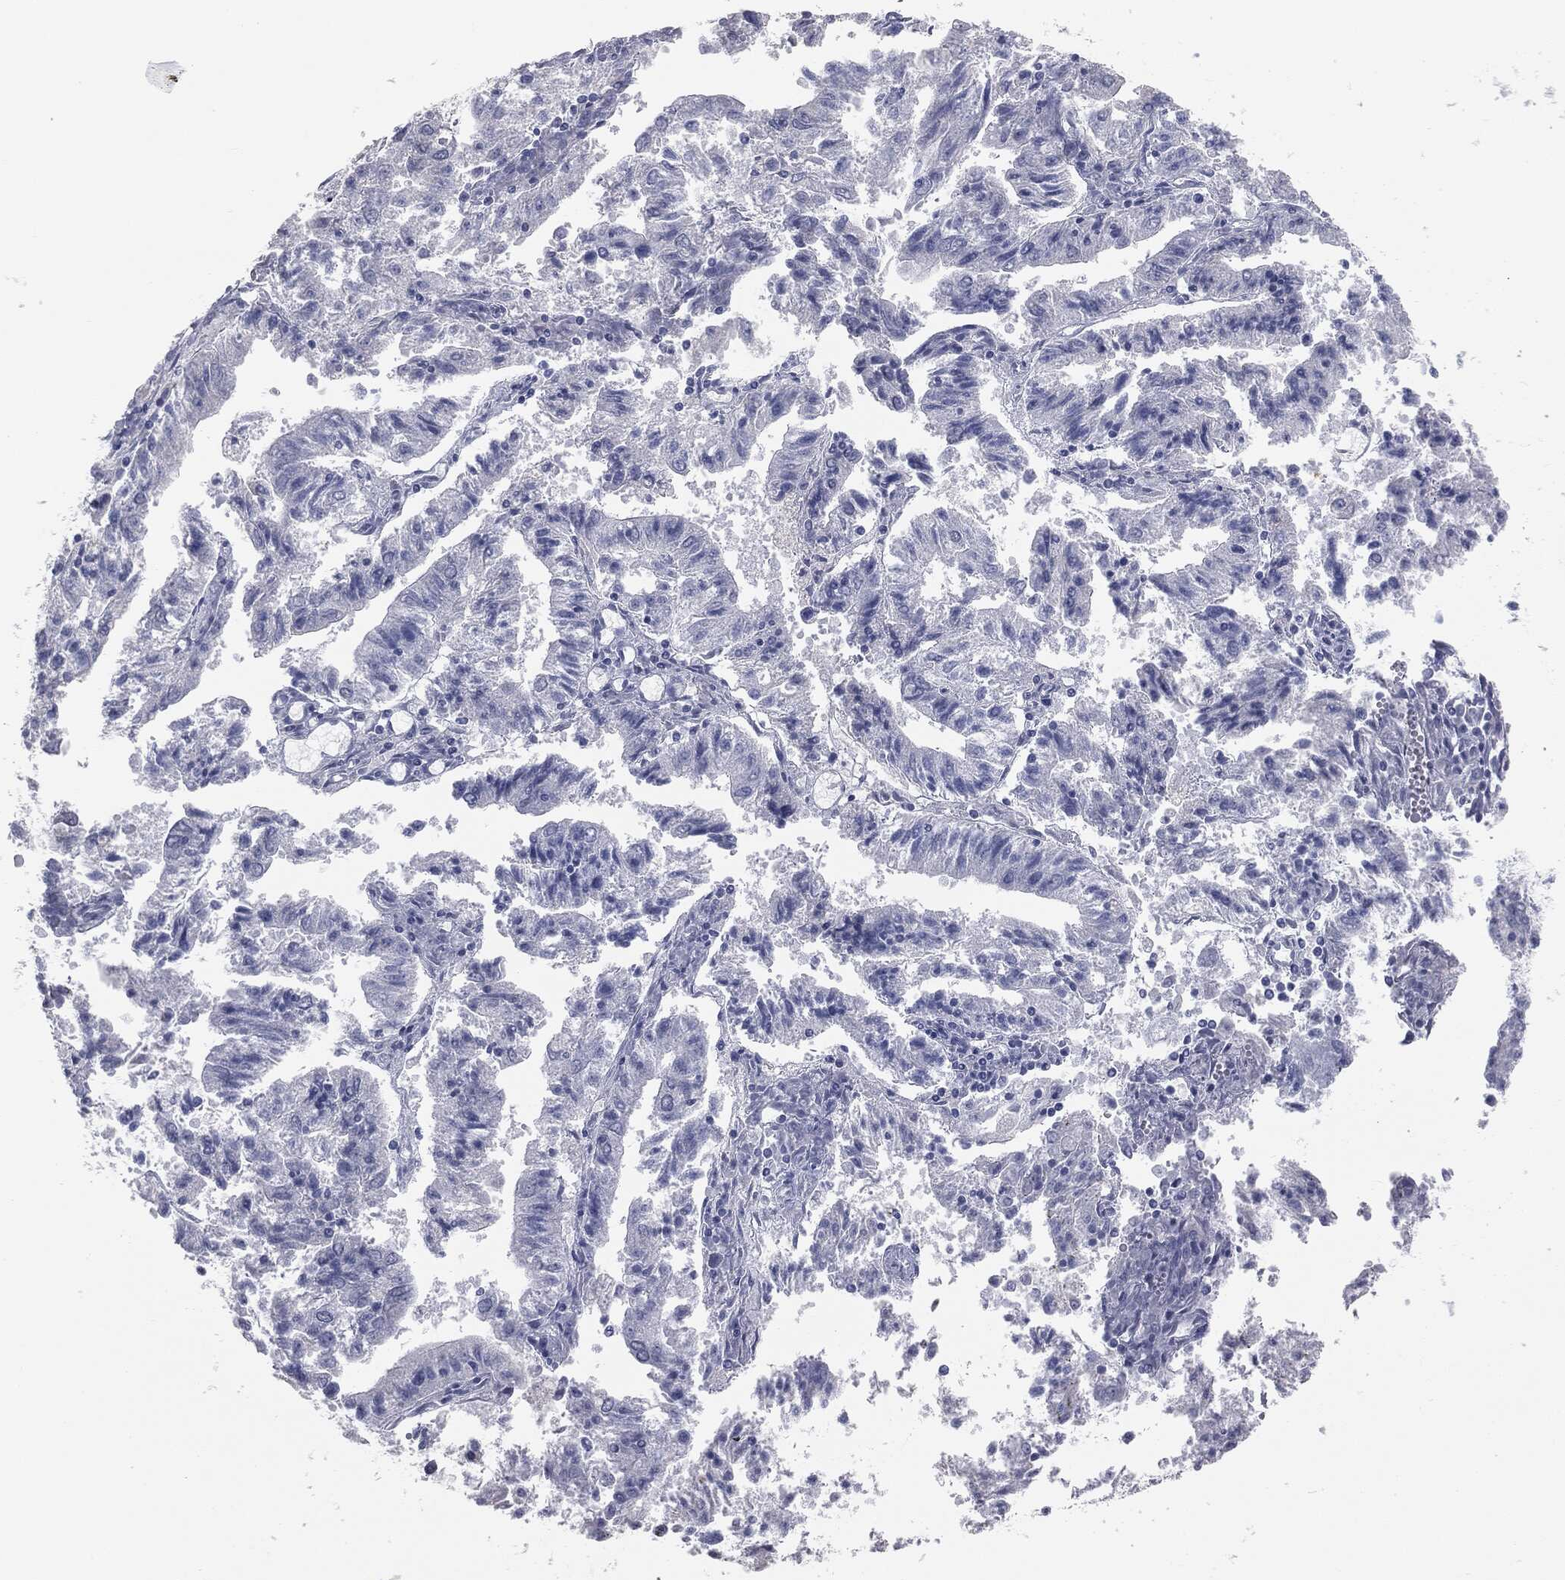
{"staining": {"intensity": "negative", "quantity": "none", "location": "none"}, "tissue": "endometrial cancer", "cell_type": "Tumor cells", "image_type": "cancer", "snomed": [{"axis": "morphology", "description": "Adenocarcinoma, NOS"}, {"axis": "topography", "description": "Endometrium"}], "caption": "Tumor cells are negative for brown protein staining in endometrial cancer.", "gene": "MUC5AC", "patient": {"sex": "female", "age": 82}}